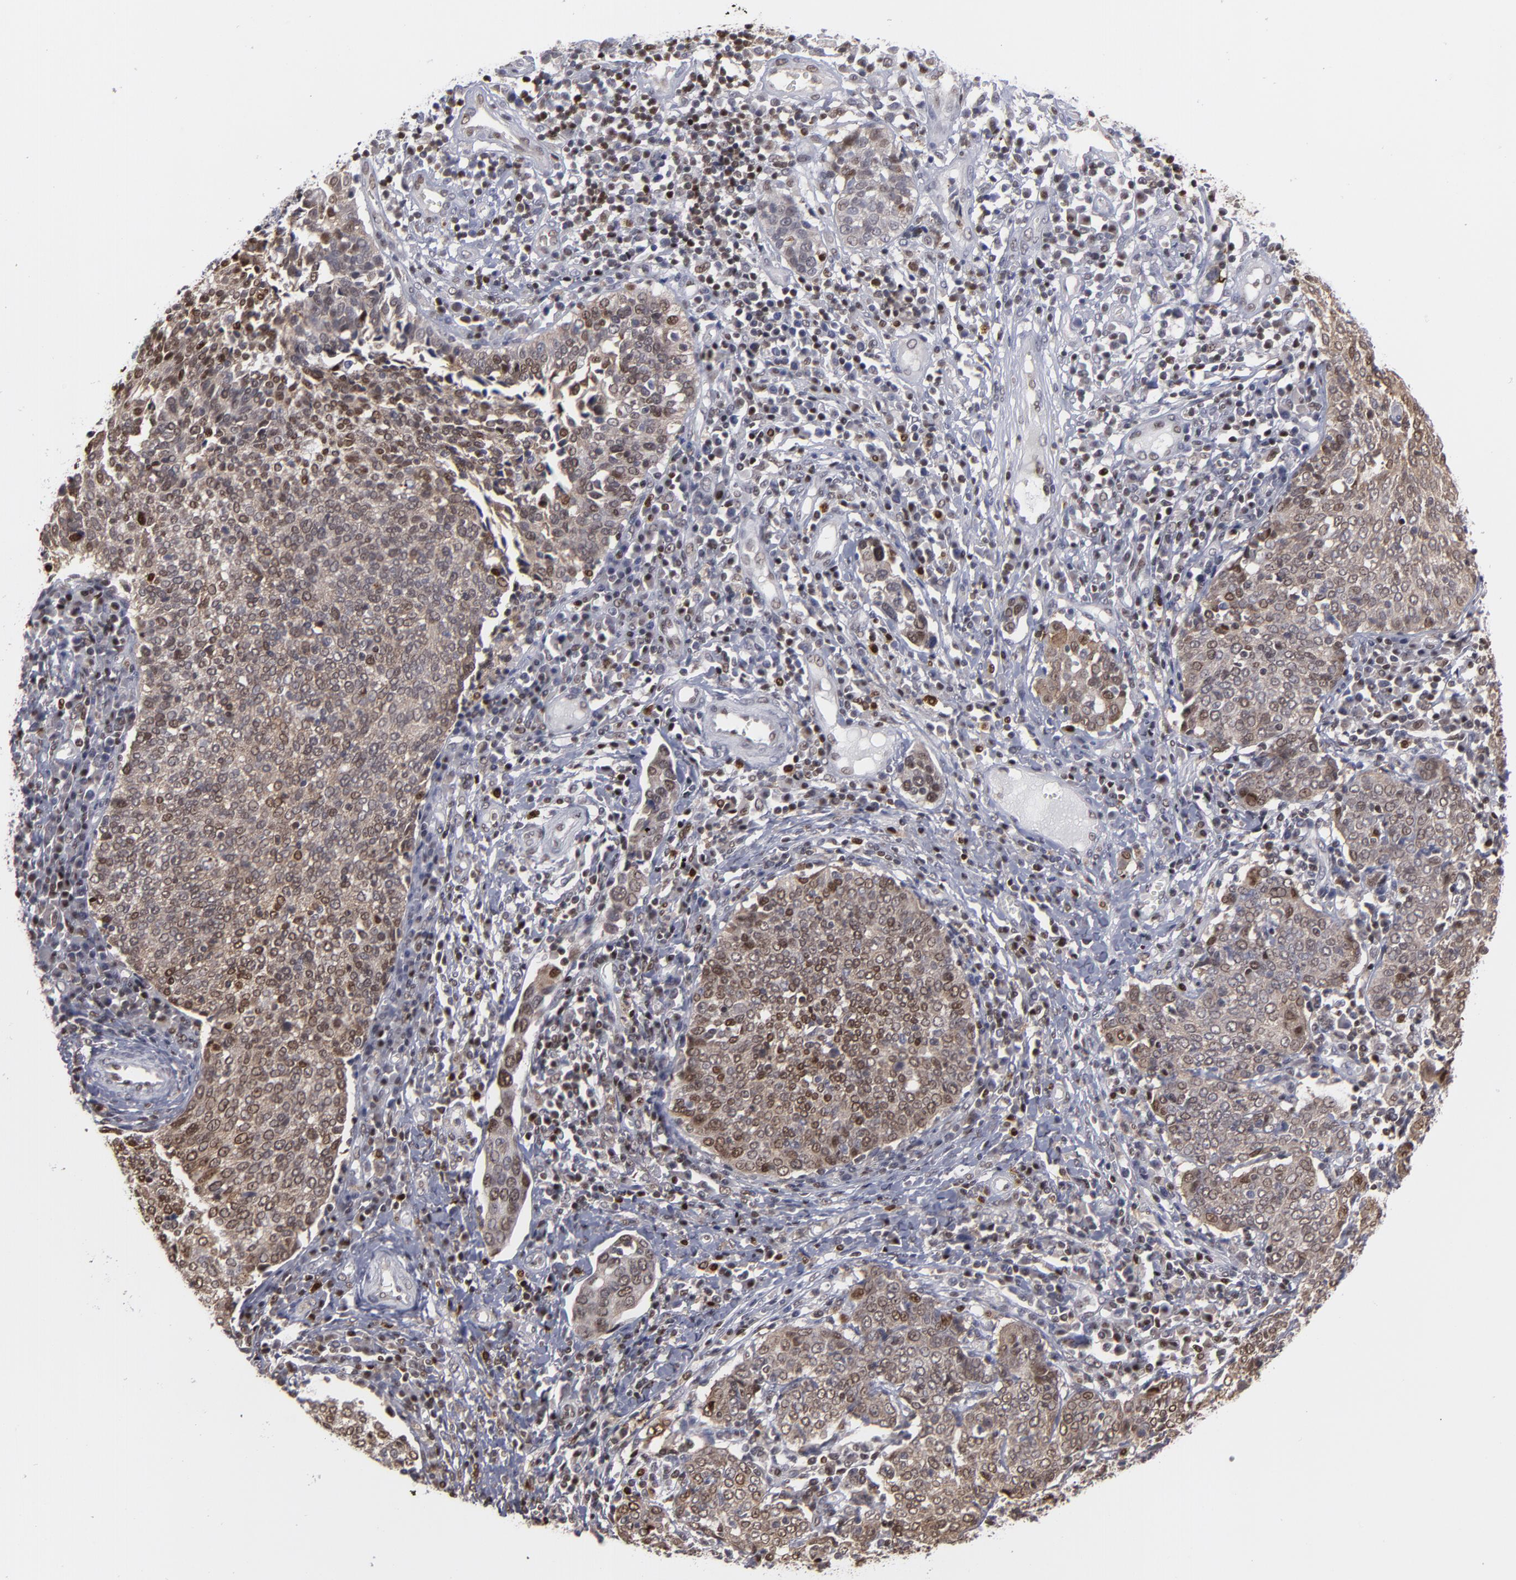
{"staining": {"intensity": "moderate", "quantity": "25%-75%", "location": "cytoplasmic/membranous,nuclear"}, "tissue": "cervical cancer", "cell_type": "Tumor cells", "image_type": "cancer", "snomed": [{"axis": "morphology", "description": "Squamous cell carcinoma, NOS"}, {"axis": "topography", "description": "Cervix"}], "caption": "IHC micrograph of cervical cancer stained for a protein (brown), which demonstrates medium levels of moderate cytoplasmic/membranous and nuclear expression in about 25%-75% of tumor cells.", "gene": "GSR", "patient": {"sex": "female", "age": 40}}